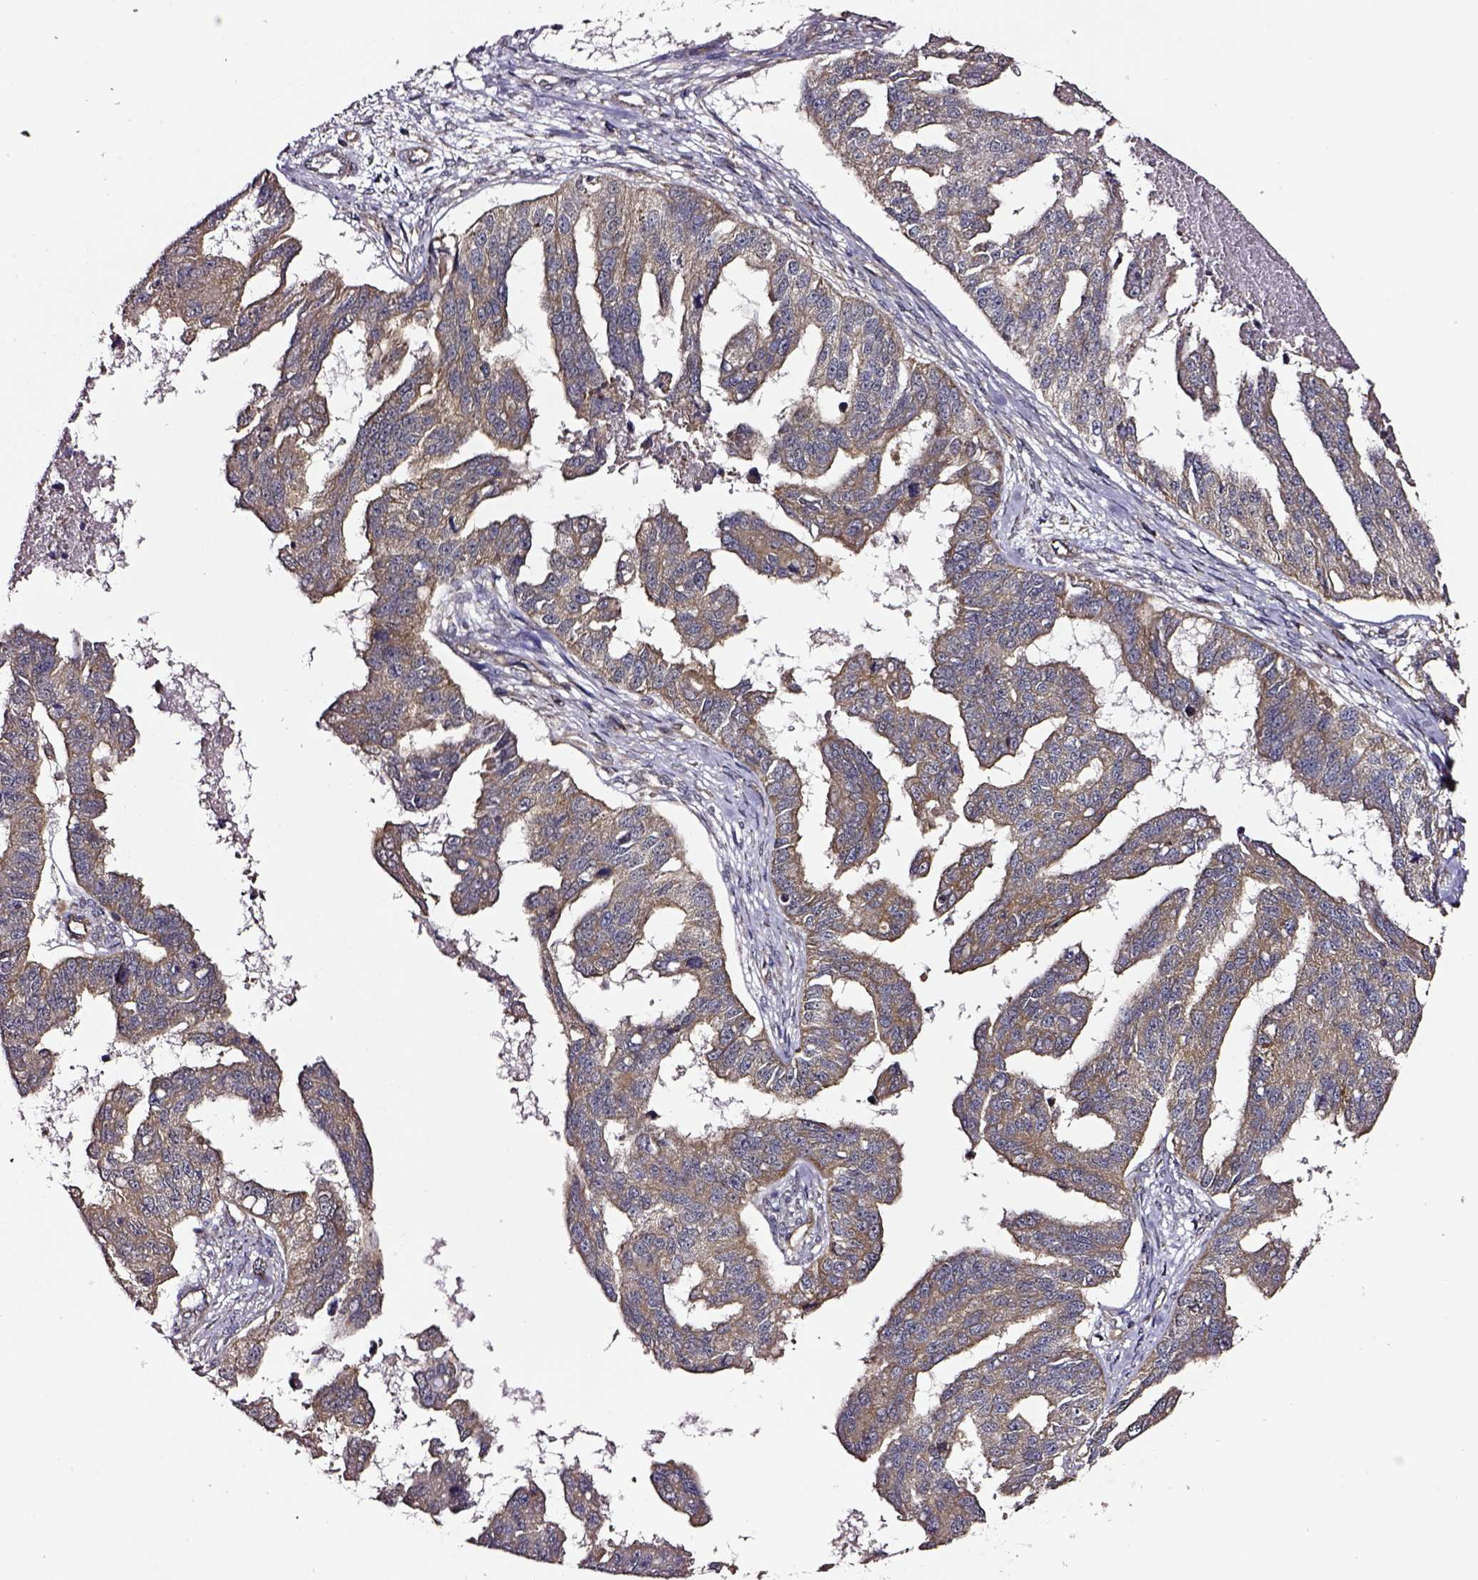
{"staining": {"intensity": "moderate", "quantity": "25%-75%", "location": "cytoplasmic/membranous"}, "tissue": "ovarian cancer", "cell_type": "Tumor cells", "image_type": "cancer", "snomed": [{"axis": "morphology", "description": "Cystadenocarcinoma, serous, NOS"}, {"axis": "topography", "description": "Ovary"}], "caption": "Immunohistochemical staining of human serous cystadenocarcinoma (ovarian) exhibits medium levels of moderate cytoplasmic/membranous expression in about 25%-75% of tumor cells.", "gene": "RASSF5", "patient": {"sex": "female", "age": 58}}